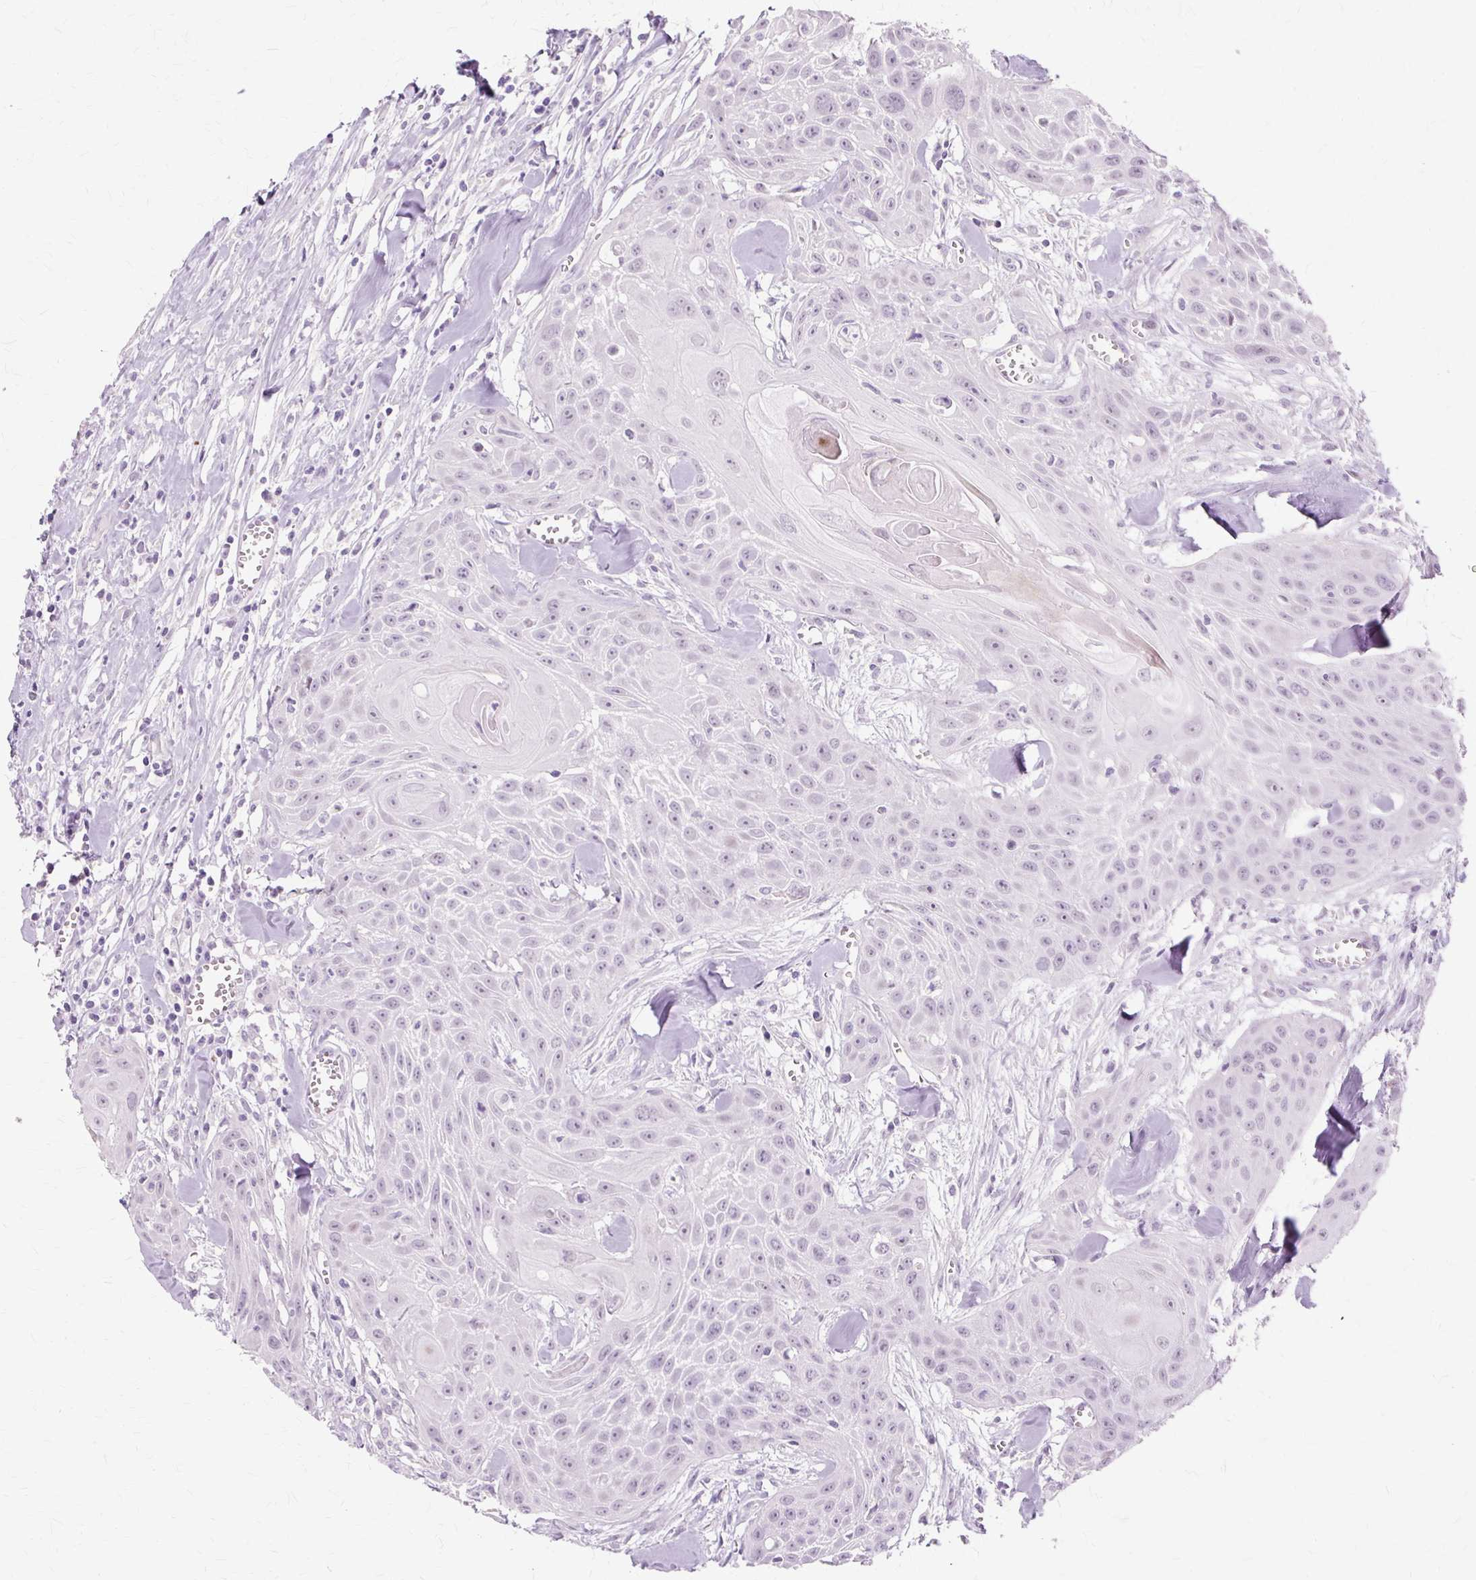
{"staining": {"intensity": "negative", "quantity": "none", "location": "none"}, "tissue": "head and neck cancer", "cell_type": "Tumor cells", "image_type": "cancer", "snomed": [{"axis": "morphology", "description": "Squamous cell carcinoma, NOS"}, {"axis": "topography", "description": "Lymph node"}, {"axis": "topography", "description": "Salivary gland"}, {"axis": "topography", "description": "Head-Neck"}], "caption": "Squamous cell carcinoma (head and neck) stained for a protein using immunohistochemistry (IHC) shows no staining tumor cells.", "gene": "IRX2", "patient": {"sex": "female", "age": 74}}